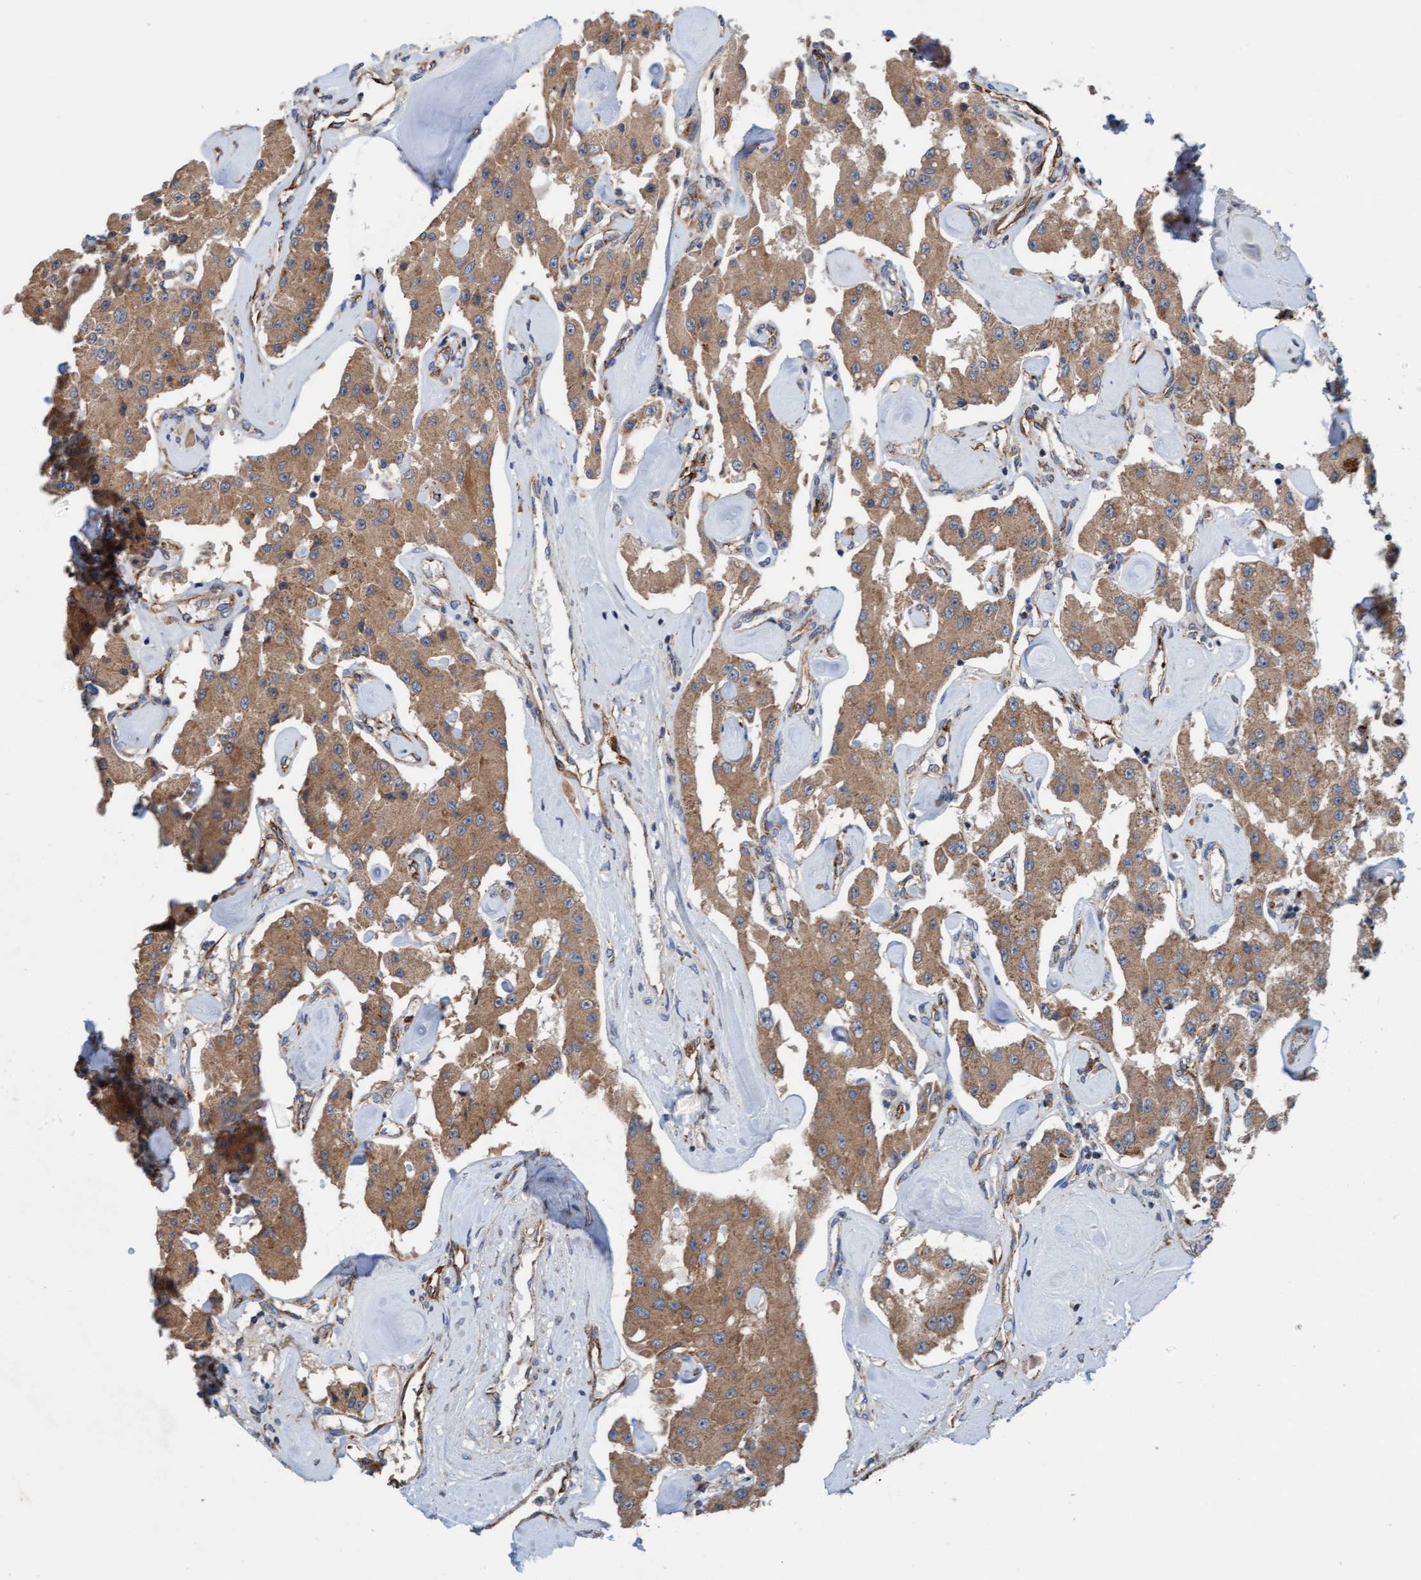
{"staining": {"intensity": "moderate", "quantity": ">75%", "location": "cytoplasmic/membranous"}, "tissue": "carcinoid", "cell_type": "Tumor cells", "image_type": "cancer", "snomed": [{"axis": "morphology", "description": "Carcinoid, malignant, NOS"}, {"axis": "topography", "description": "Pancreas"}], "caption": "Malignant carcinoid stained with a brown dye reveals moderate cytoplasmic/membranous positive expression in about >75% of tumor cells.", "gene": "ZNF566", "patient": {"sex": "male", "age": 41}}